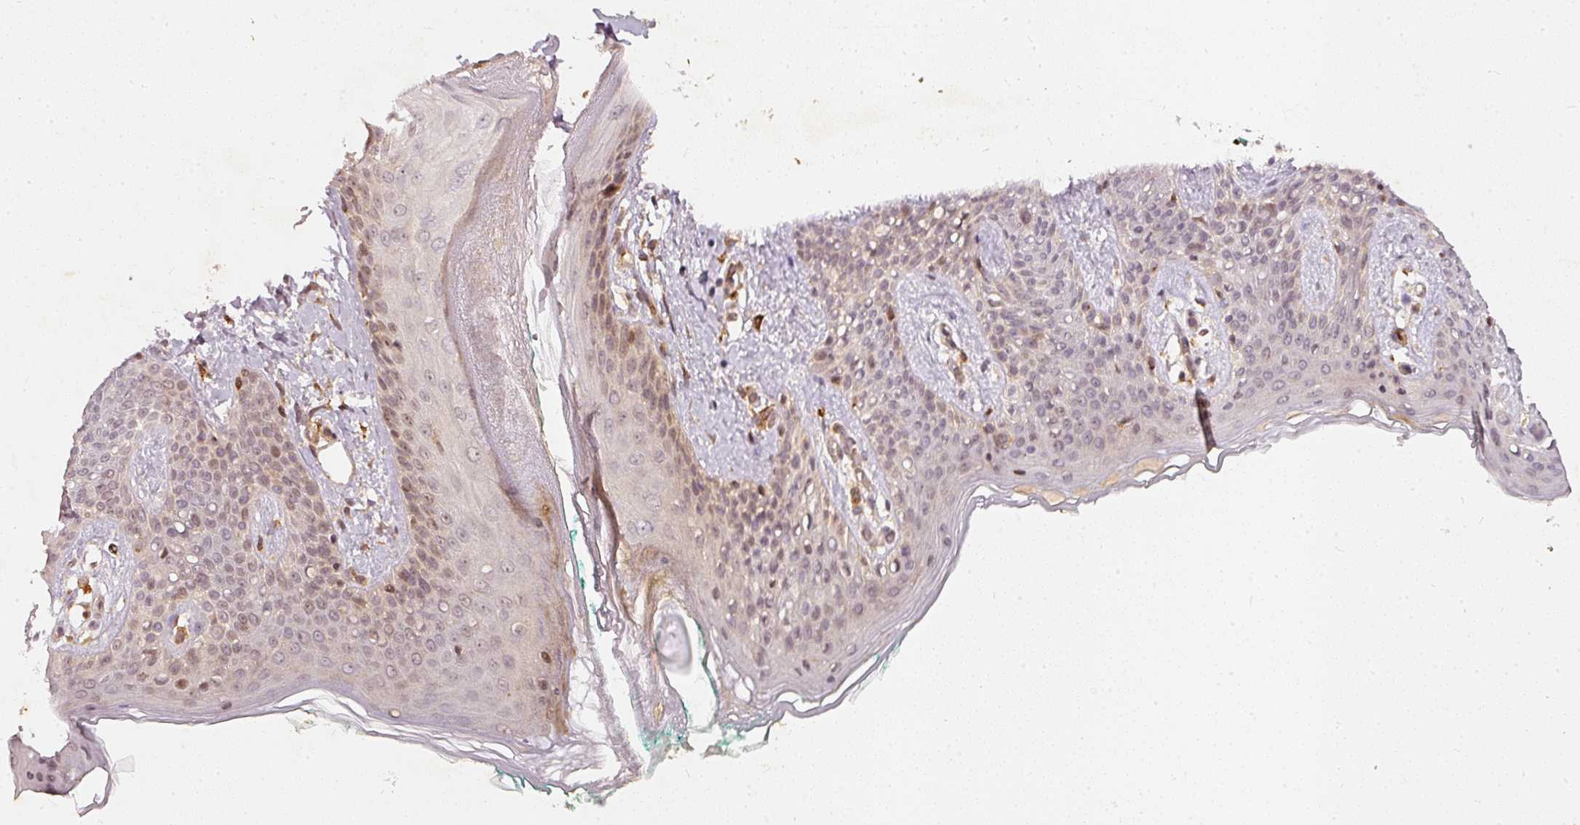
{"staining": {"intensity": "strong", "quantity": ">75%", "location": "cytoplasmic/membranous"}, "tissue": "skin", "cell_type": "Fibroblasts", "image_type": "normal", "snomed": [{"axis": "morphology", "description": "Normal tissue, NOS"}, {"axis": "topography", "description": "Skin"}], "caption": "Brown immunohistochemical staining in unremarkable human skin reveals strong cytoplasmic/membranous expression in approximately >75% of fibroblasts.", "gene": "ZNF580", "patient": {"sex": "male", "age": 16}}